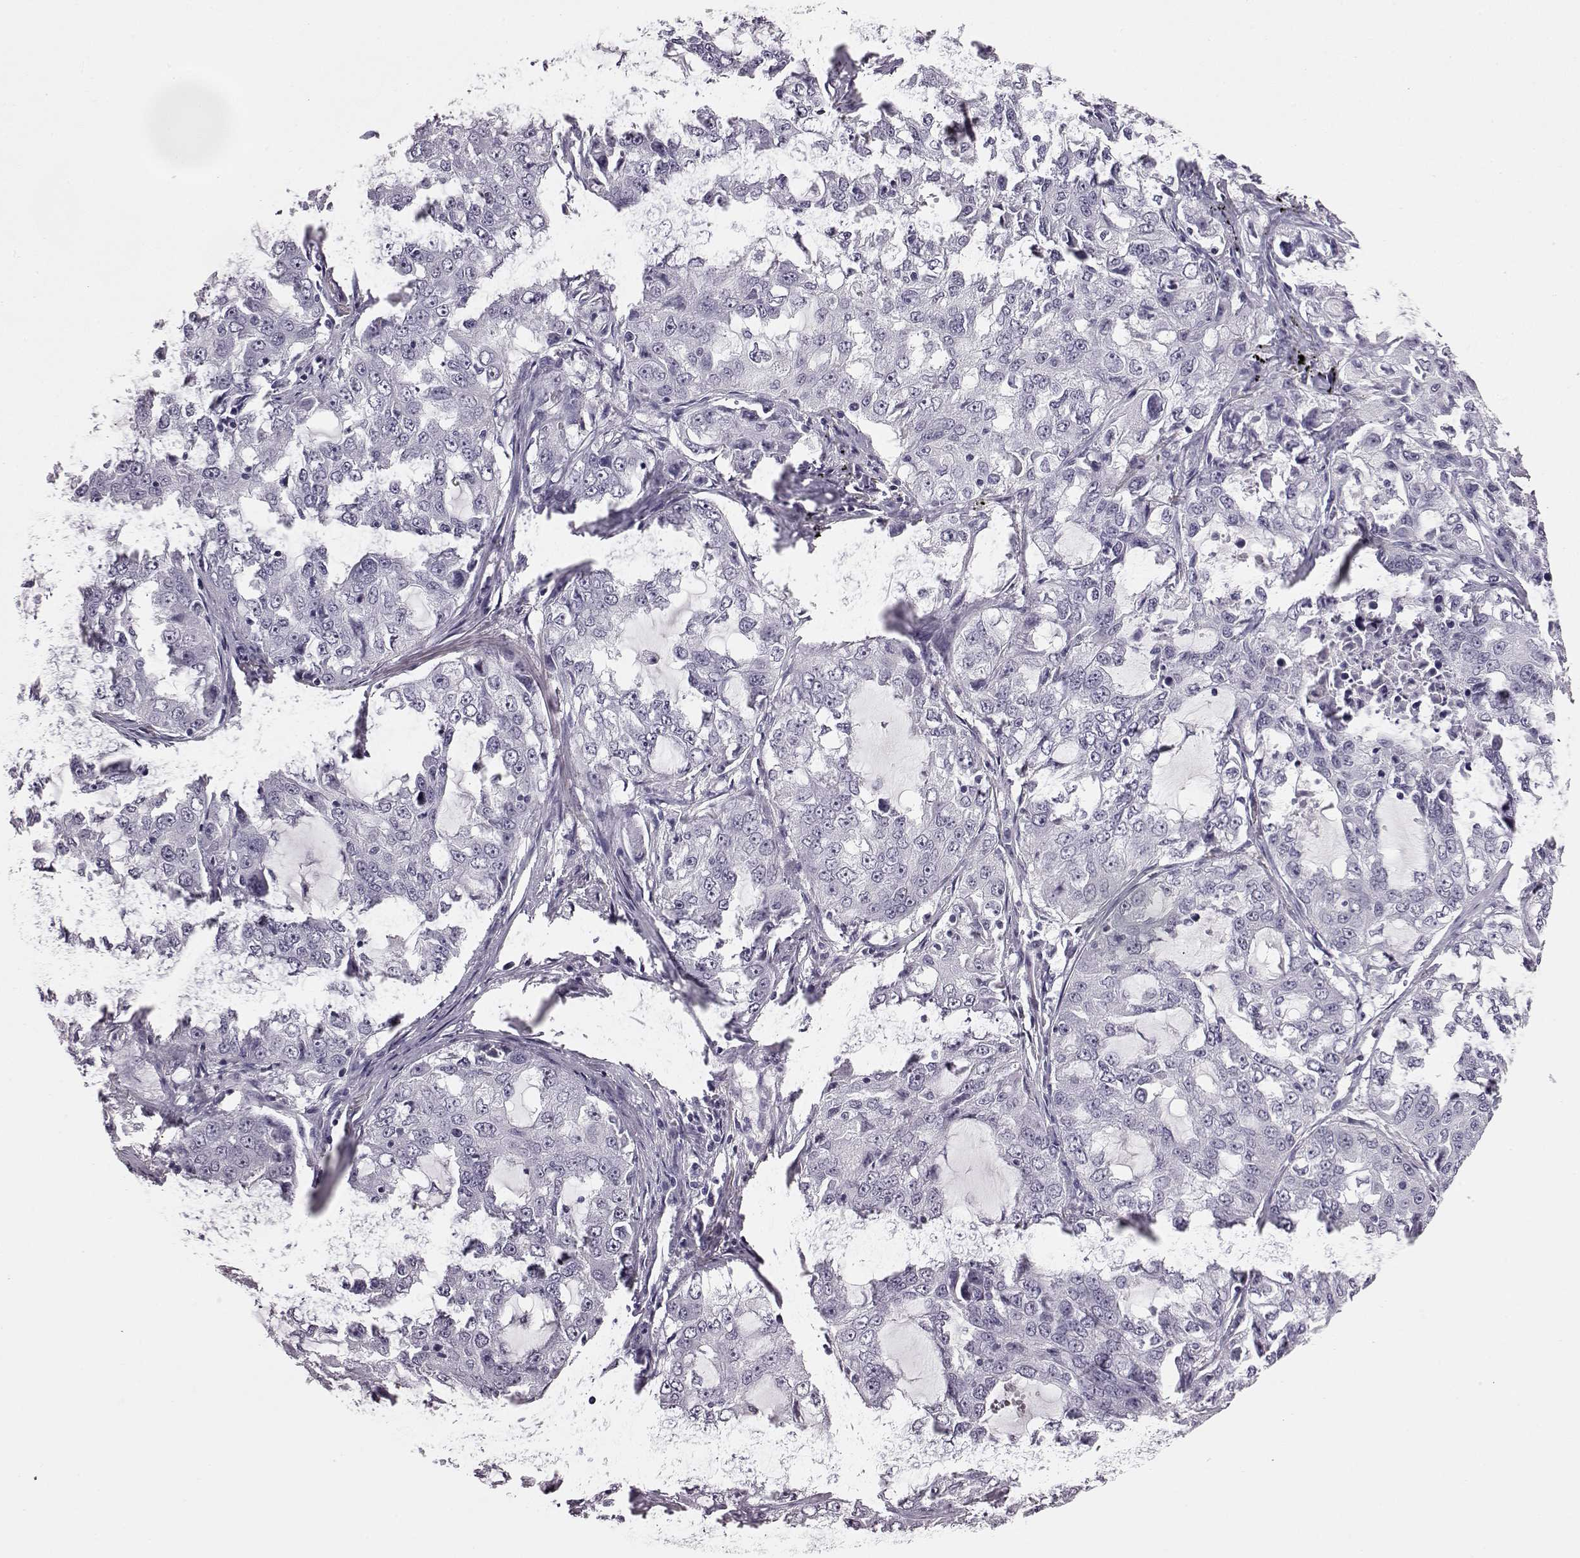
{"staining": {"intensity": "negative", "quantity": "none", "location": "none"}, "tissue": "lung cancer", "cell_type": "Tumor cells", "image_type": "cancer", "snomed": [{"axis": "morphology", "description": "Adenocarcinoma, NOS"}, {"axis": "topography", "description": "Lung"}], "caption": "Tumor cells show no significant positivity in lung cancer.", "gene": "ADGRG2", "patient": {"sex": "female", "age": 61}}